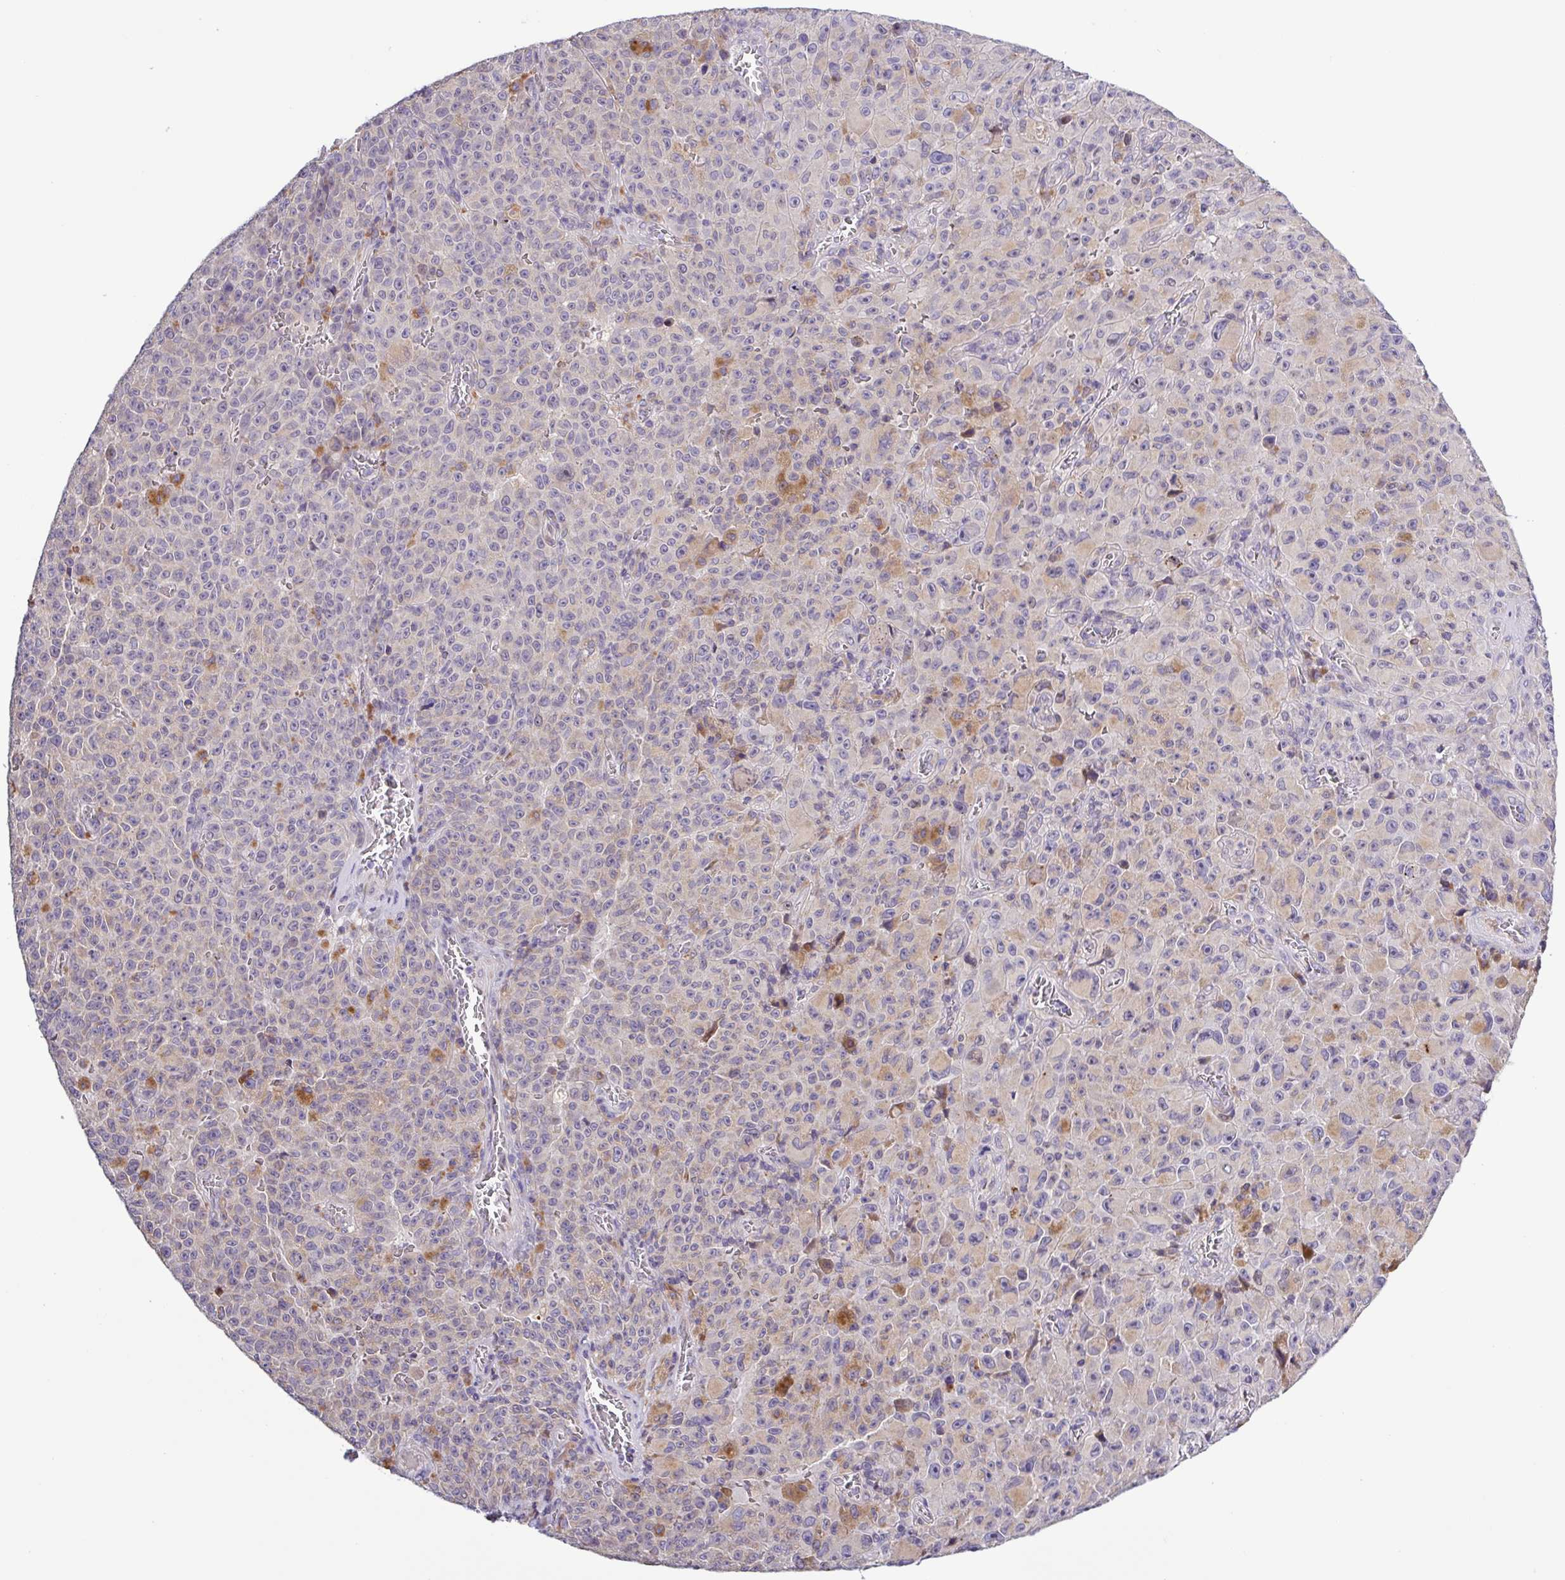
{"staining": {"intensity": "weak", "quantity": "<25%", "location": "cytoplasmic/membranous"}, "tissue": "melanoma", "cell_type": "Tumor cells", "image_type": "cancer", "snomed": [{"axis": "morphology", "description": "Malignant melanoma, NOS"}, {"axis": "topography", "description": "Skin"}], "caption": "Histopathology image shows no significant protein positivity in tumor cells of malignant melanoma.", "gene": "SFTPB", "patient": {"sex": "female", "age": 82}}